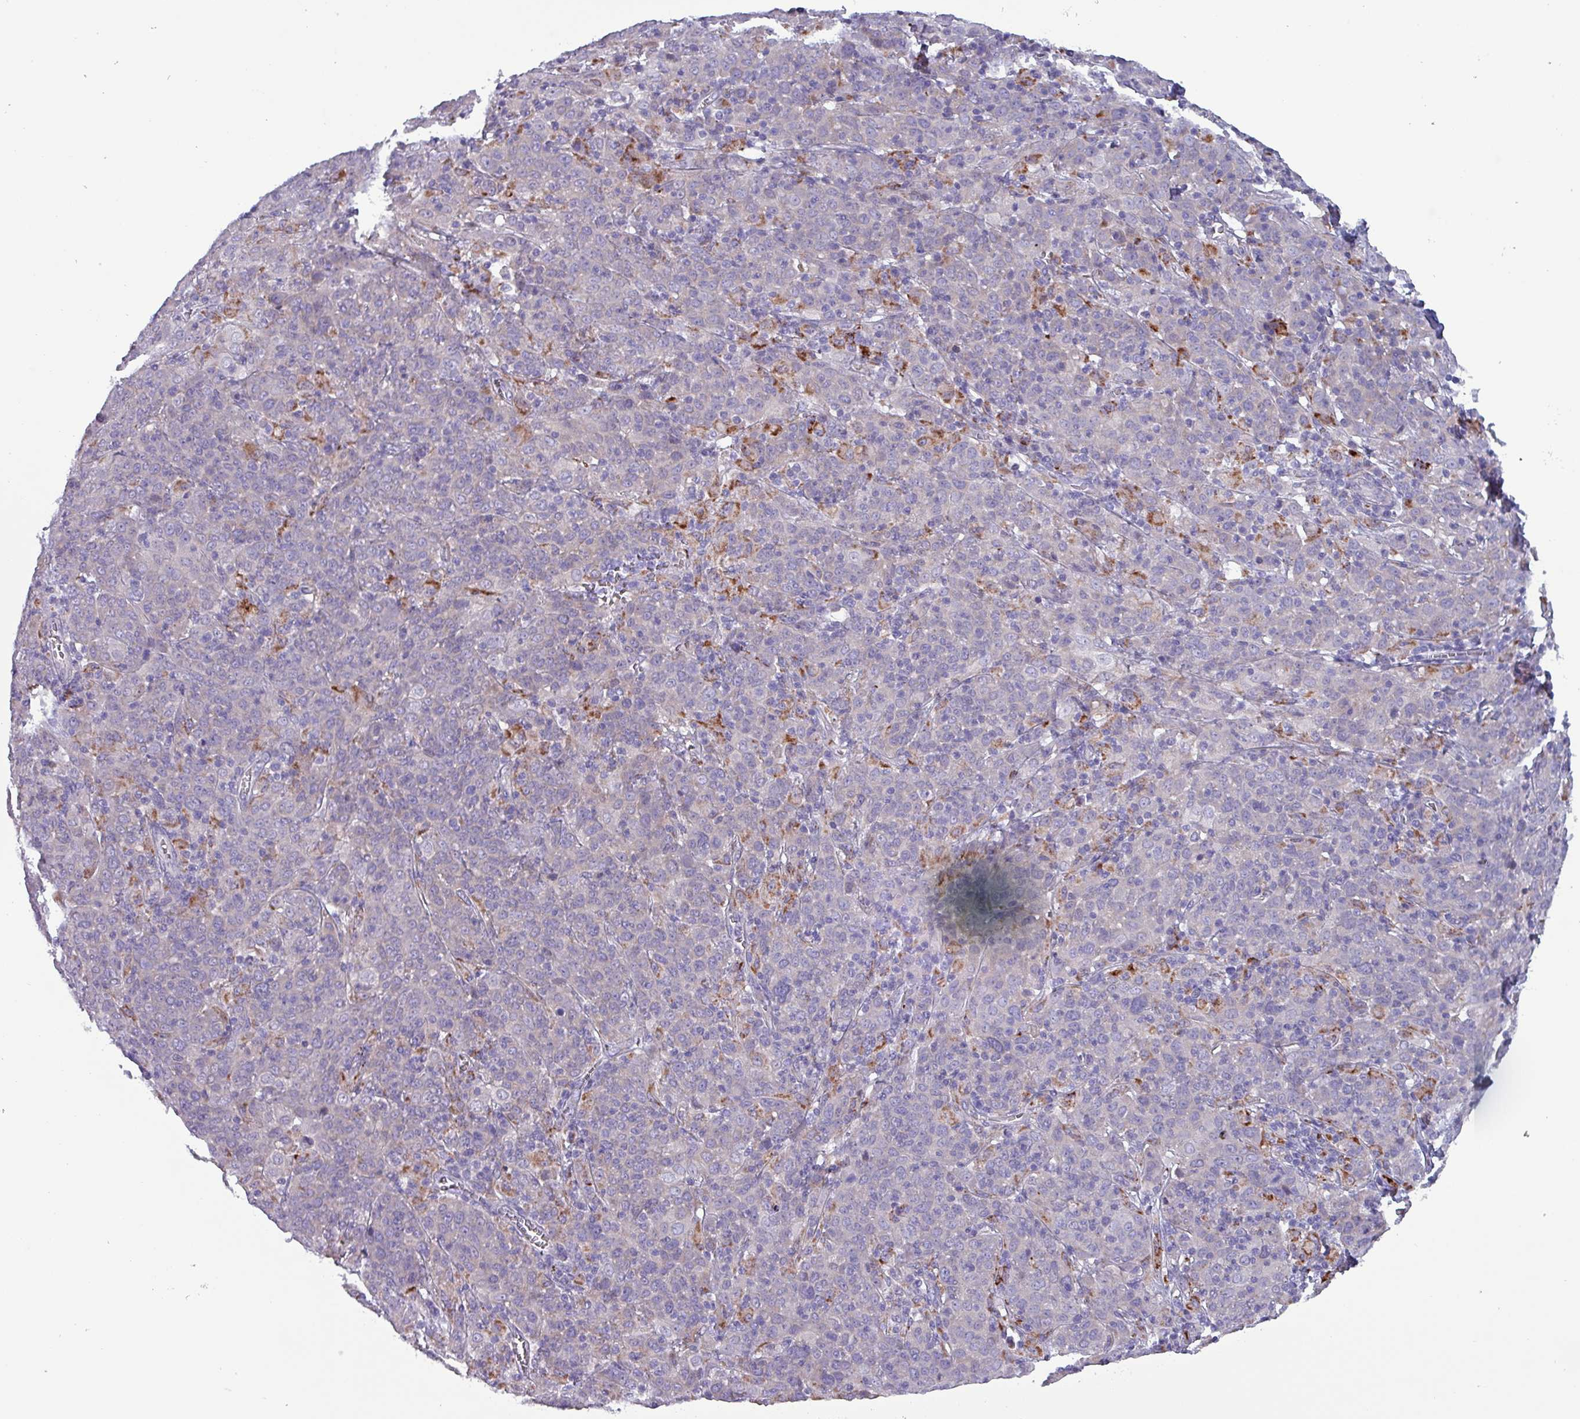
{"staining": {"intensity": "moderate", "quantity": "<25%", "location": "cytoplasmic/membranous"}, "tissue": "cervical cancer", "cell_type": "Tumor cells", "image_type": "cancer", "snomed": [{"axis": "morphology", "description": "Squamous cell carcinoma, NOS"}, {"axis": "topography", "description": "Cervix"}], "caption": "Cervical cancer (squamous cell carcinoma) was stained to show a protein in brown. There is low levels of moderate cytoplasmic/membranous positivity in about <25% of tumor cells. (brown staining indicates protein expression, while blue staining denotes nuclei).", "gene": "HSD3B7", "patient": {"sex": "female", "age": 67}}